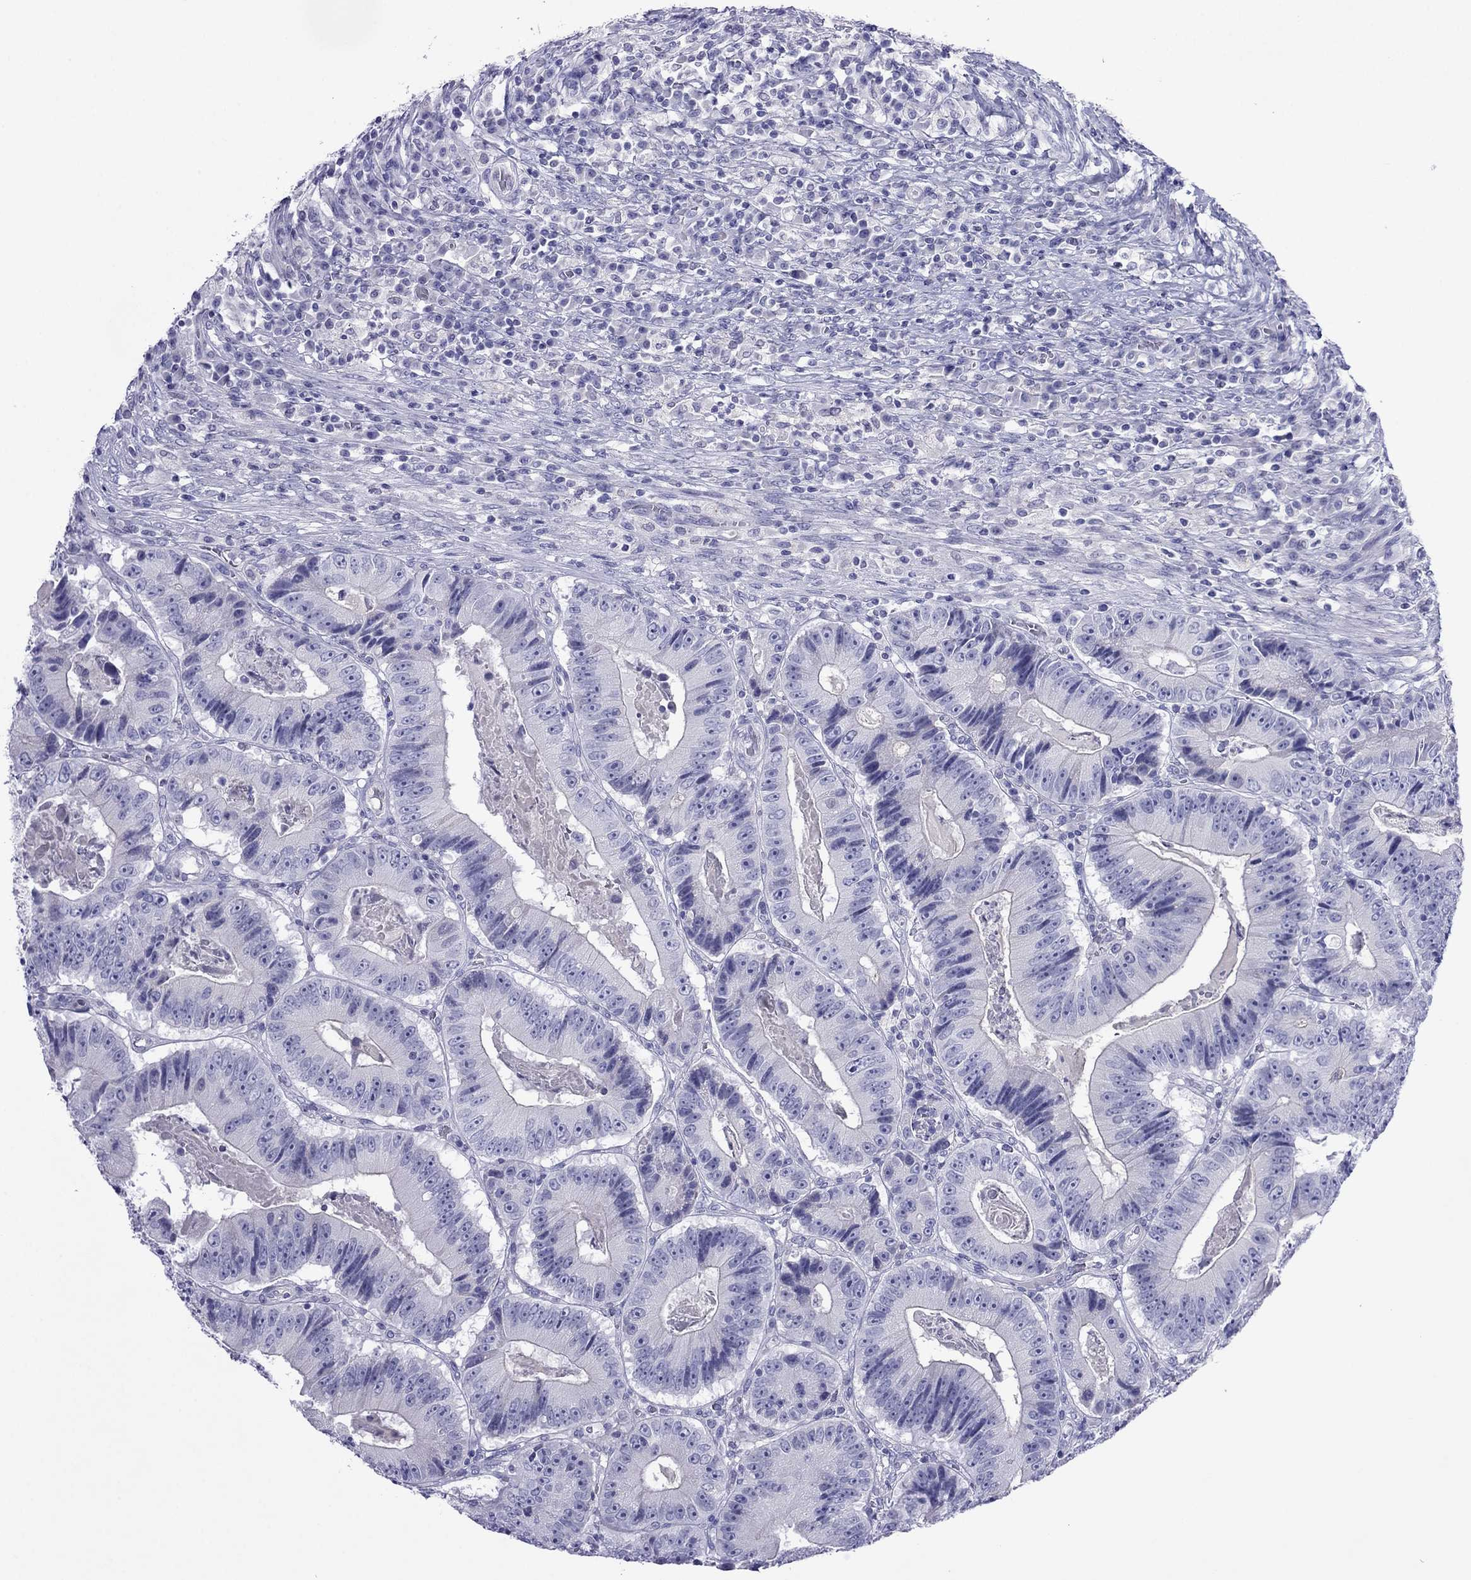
{"staining": {"intensity": "negative", "quantity": "none", "location": "none"}, "tissue": "colorectal cancer", "cell_type": "Tumor cells", "image_type": "cancer", "snomed": [{"axis": "morphology", "description": "Adenocarcinoma, NOS"}, {"axis": "topography", "description": "Colon"}], "caption": "Tumor cells are negative for brown protein staining in colorectal adenocarcinoma.", "gene": "PCDHA6", "patient": {"sex": "female", "age": 86}}